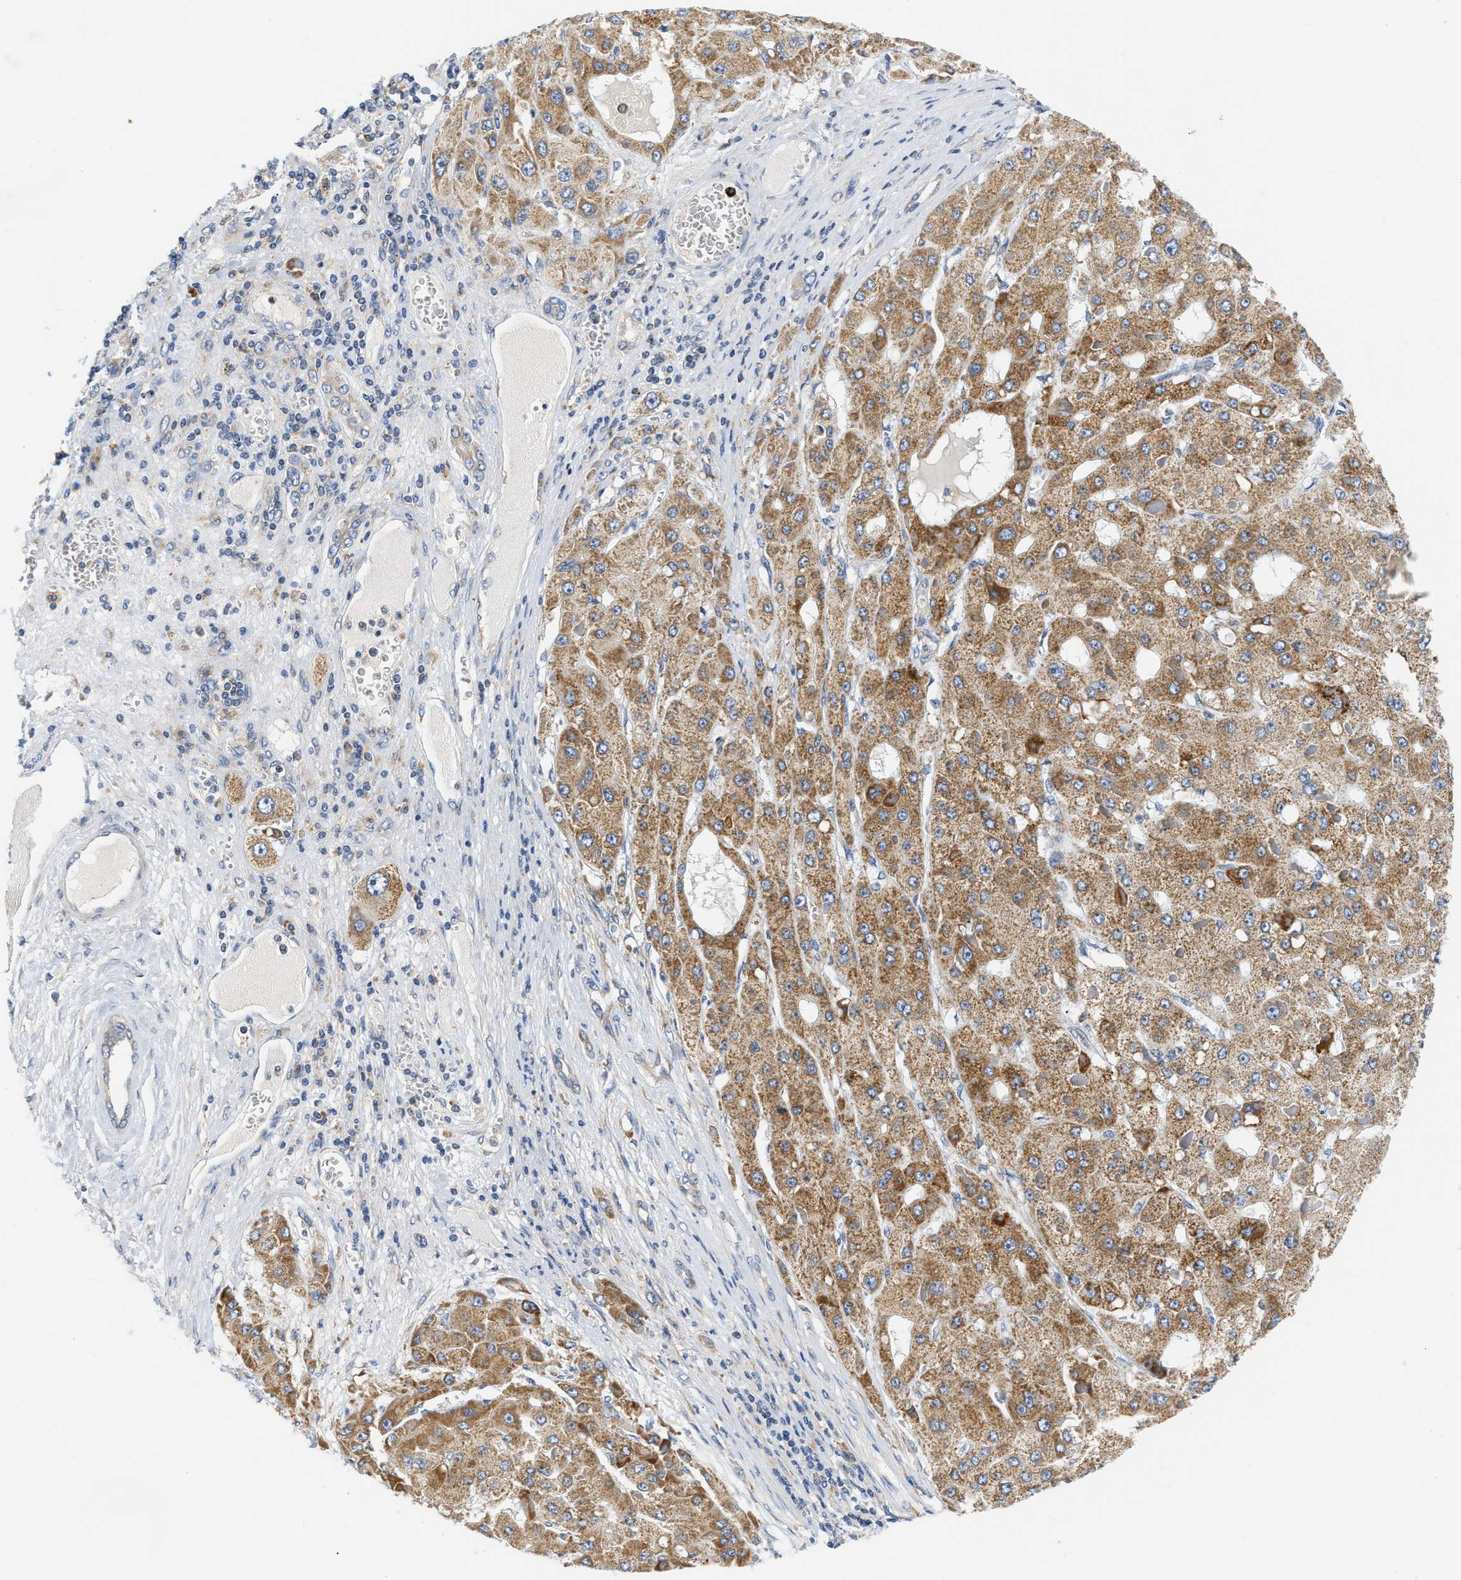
{"staining": {"intensity": "moderate", "quantity": ">75%", "location": "cytoplasmic/membranous"}, "tissue": "liver cancer", "cell_type": "Tumor cells", "image_type": "cancer", "snomed": [{"axis": "morphology", "description": "Carcinoma, Hepatocellular, NOS"}, {"axis": "topography", "description": "Liver"}], "caption": "DAB immunohistochemical staining of human liver hepatocellular carcinoma reveals moderate cytoplasmic/membranous protein staining in about >75% of tumor cells.", "gene": "HDHD3", "patient": {"sex": "female", "age": 73}}